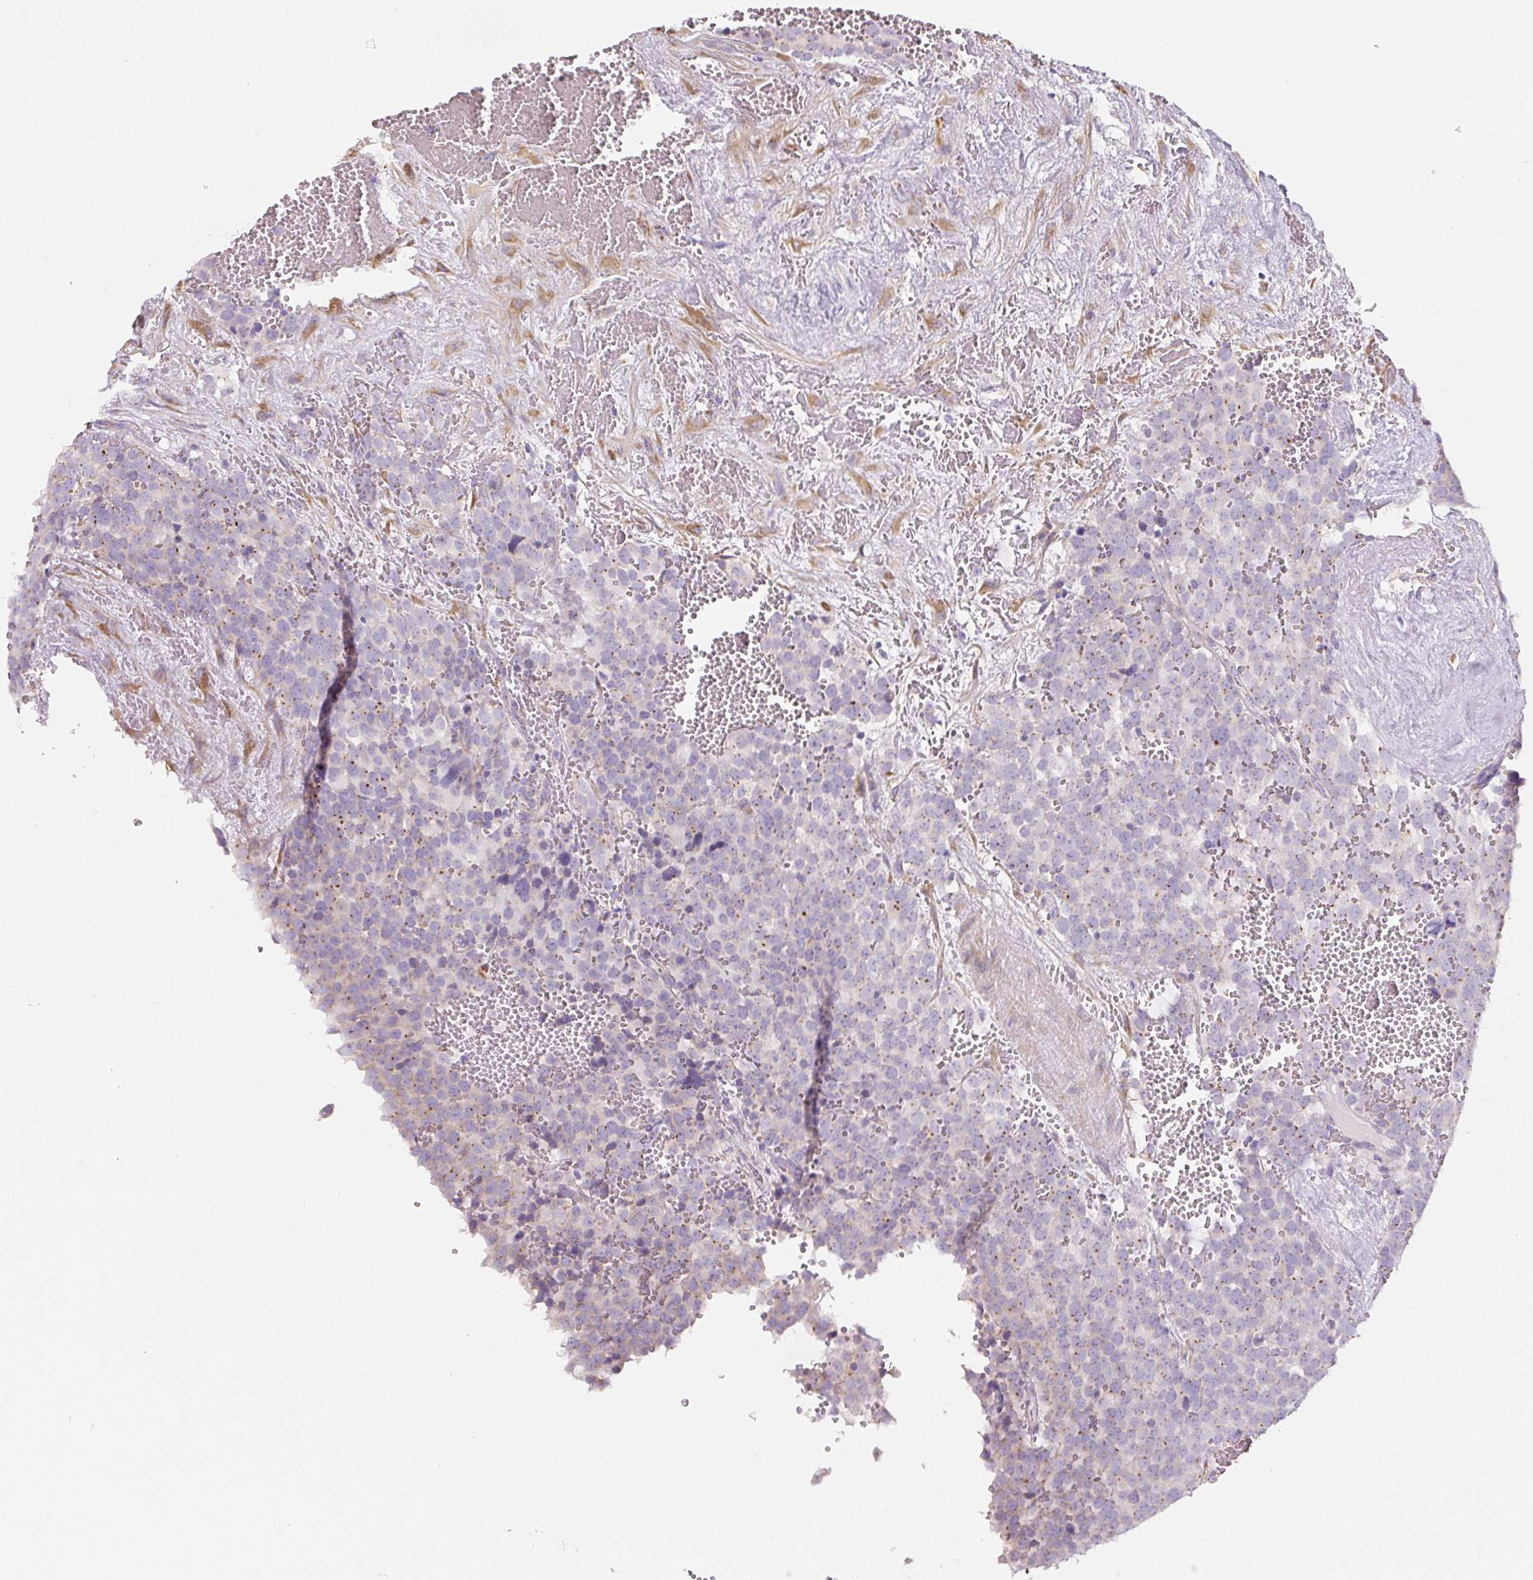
{"staining": {"intensity": "moderate", "quantity": "<25%", "location": "cytoplasmic/membranous"}, "tissue": "testis cancer", "cell_type": "Tumor cells", "image_type": "cancer", "snomed": [{"axis": "morphology", "description": "Seminoma, NOS"}, {"axis": "topography", "description": "Testis"}], "caption": "Protein staining by IHC exhibits moderate cytoplasmic/membranous expression in approximately <25% of tumor cells in seminoma (testis).", "gene": "PWWP3B", "patient": {"sex": "male", "age": 71}}